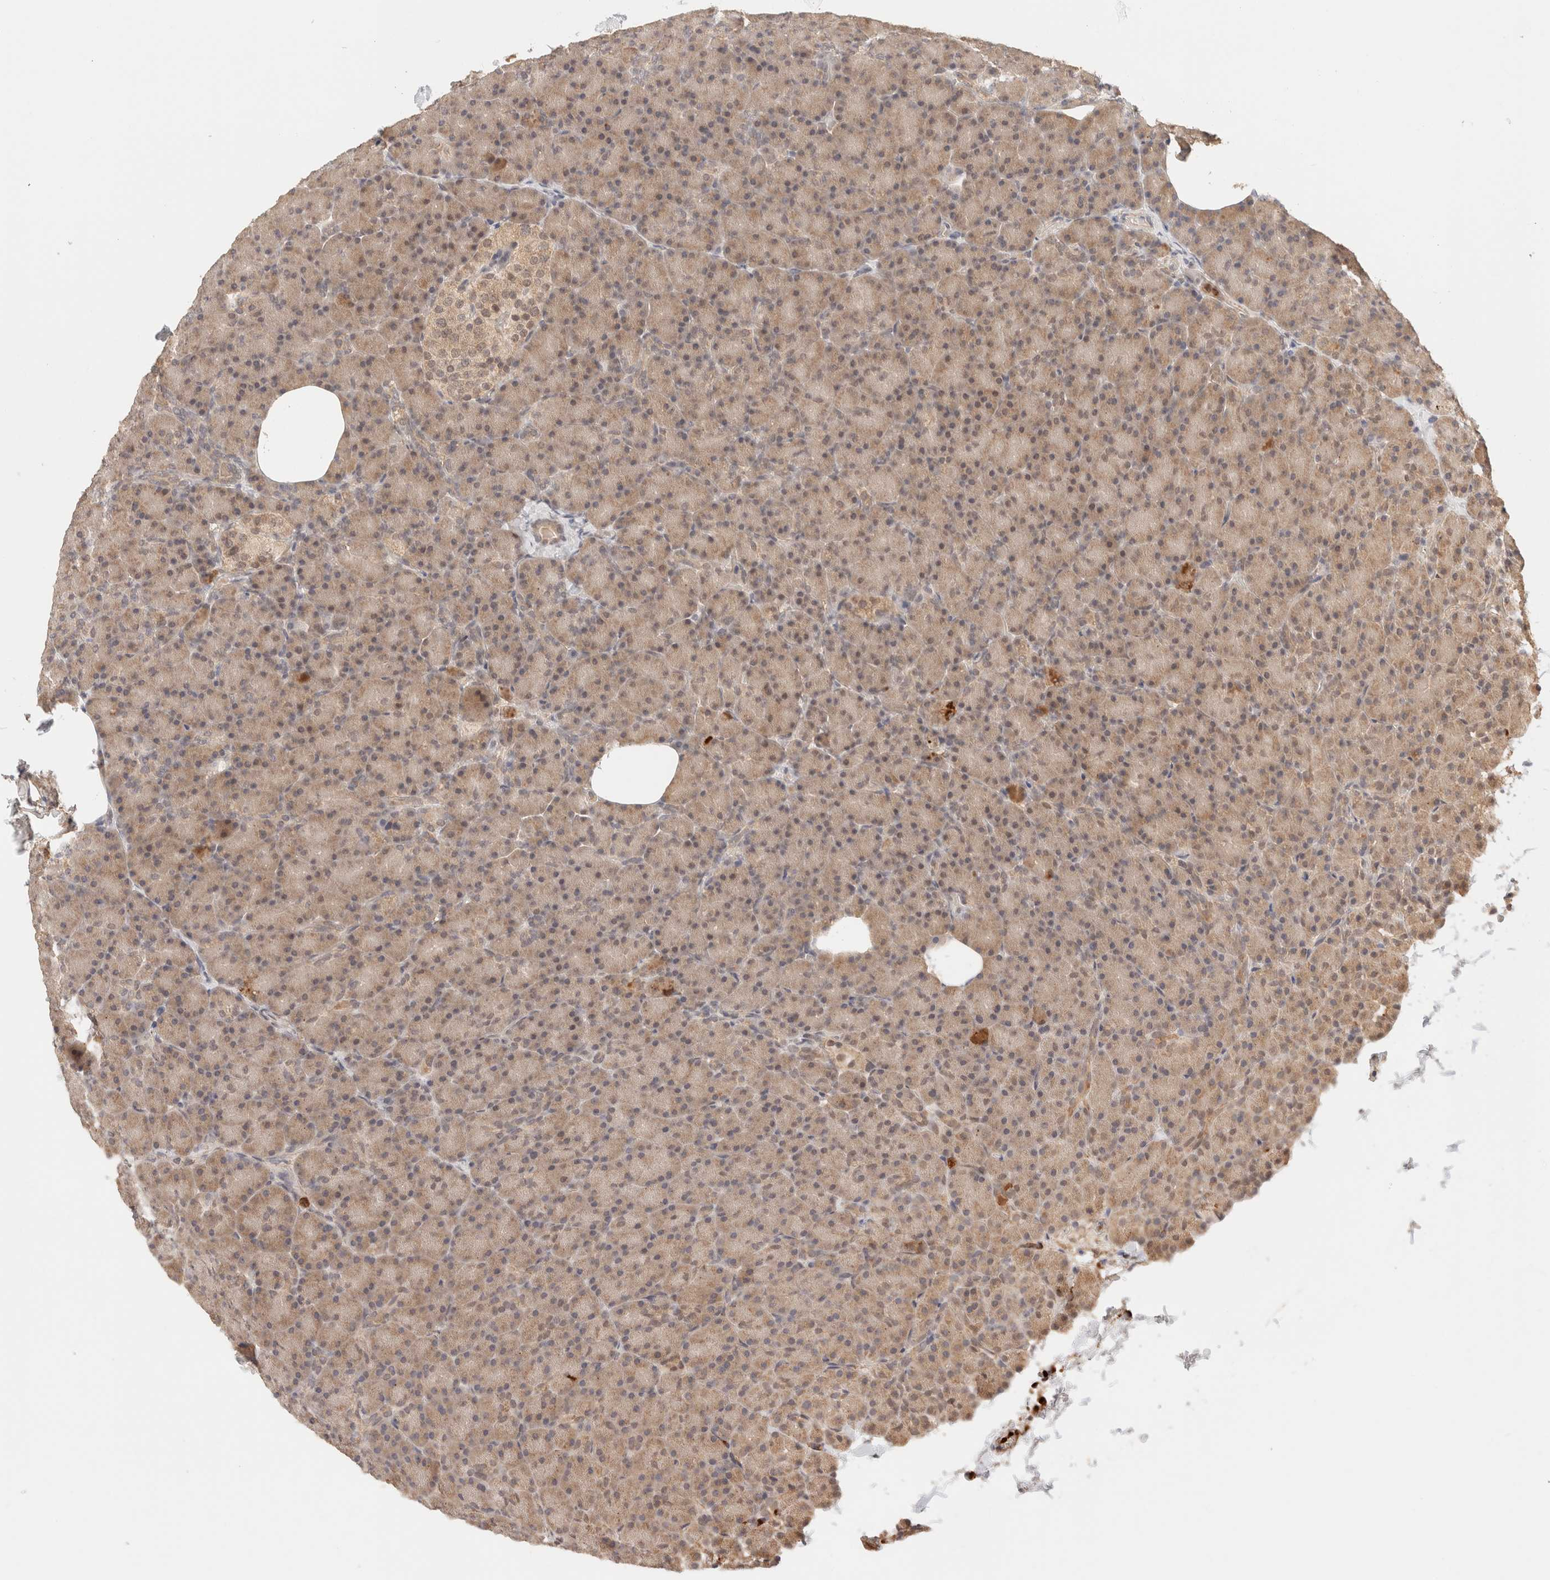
{"staining": {"intensity": "moderate", "quantity": ">75%", "location": "cytoplasmic/membranous"}, "tissue": "pancreas", "cell_type": "Exocrine glandular cells", "image_type": "normal", "snomed": [{"axis": "morphology", "description": "Normal tissue, NOS"}, {"axis": "topography", "description": "Pancreas"}], "caption": "Normal pancreas reveals moderate cytoplasmic/membranous staining in about >75% of exocrine glandular cells, visualized by immunohistochemistry.", "gene": "BRPF3", "patient": {"sex": "female", "age": 43}}